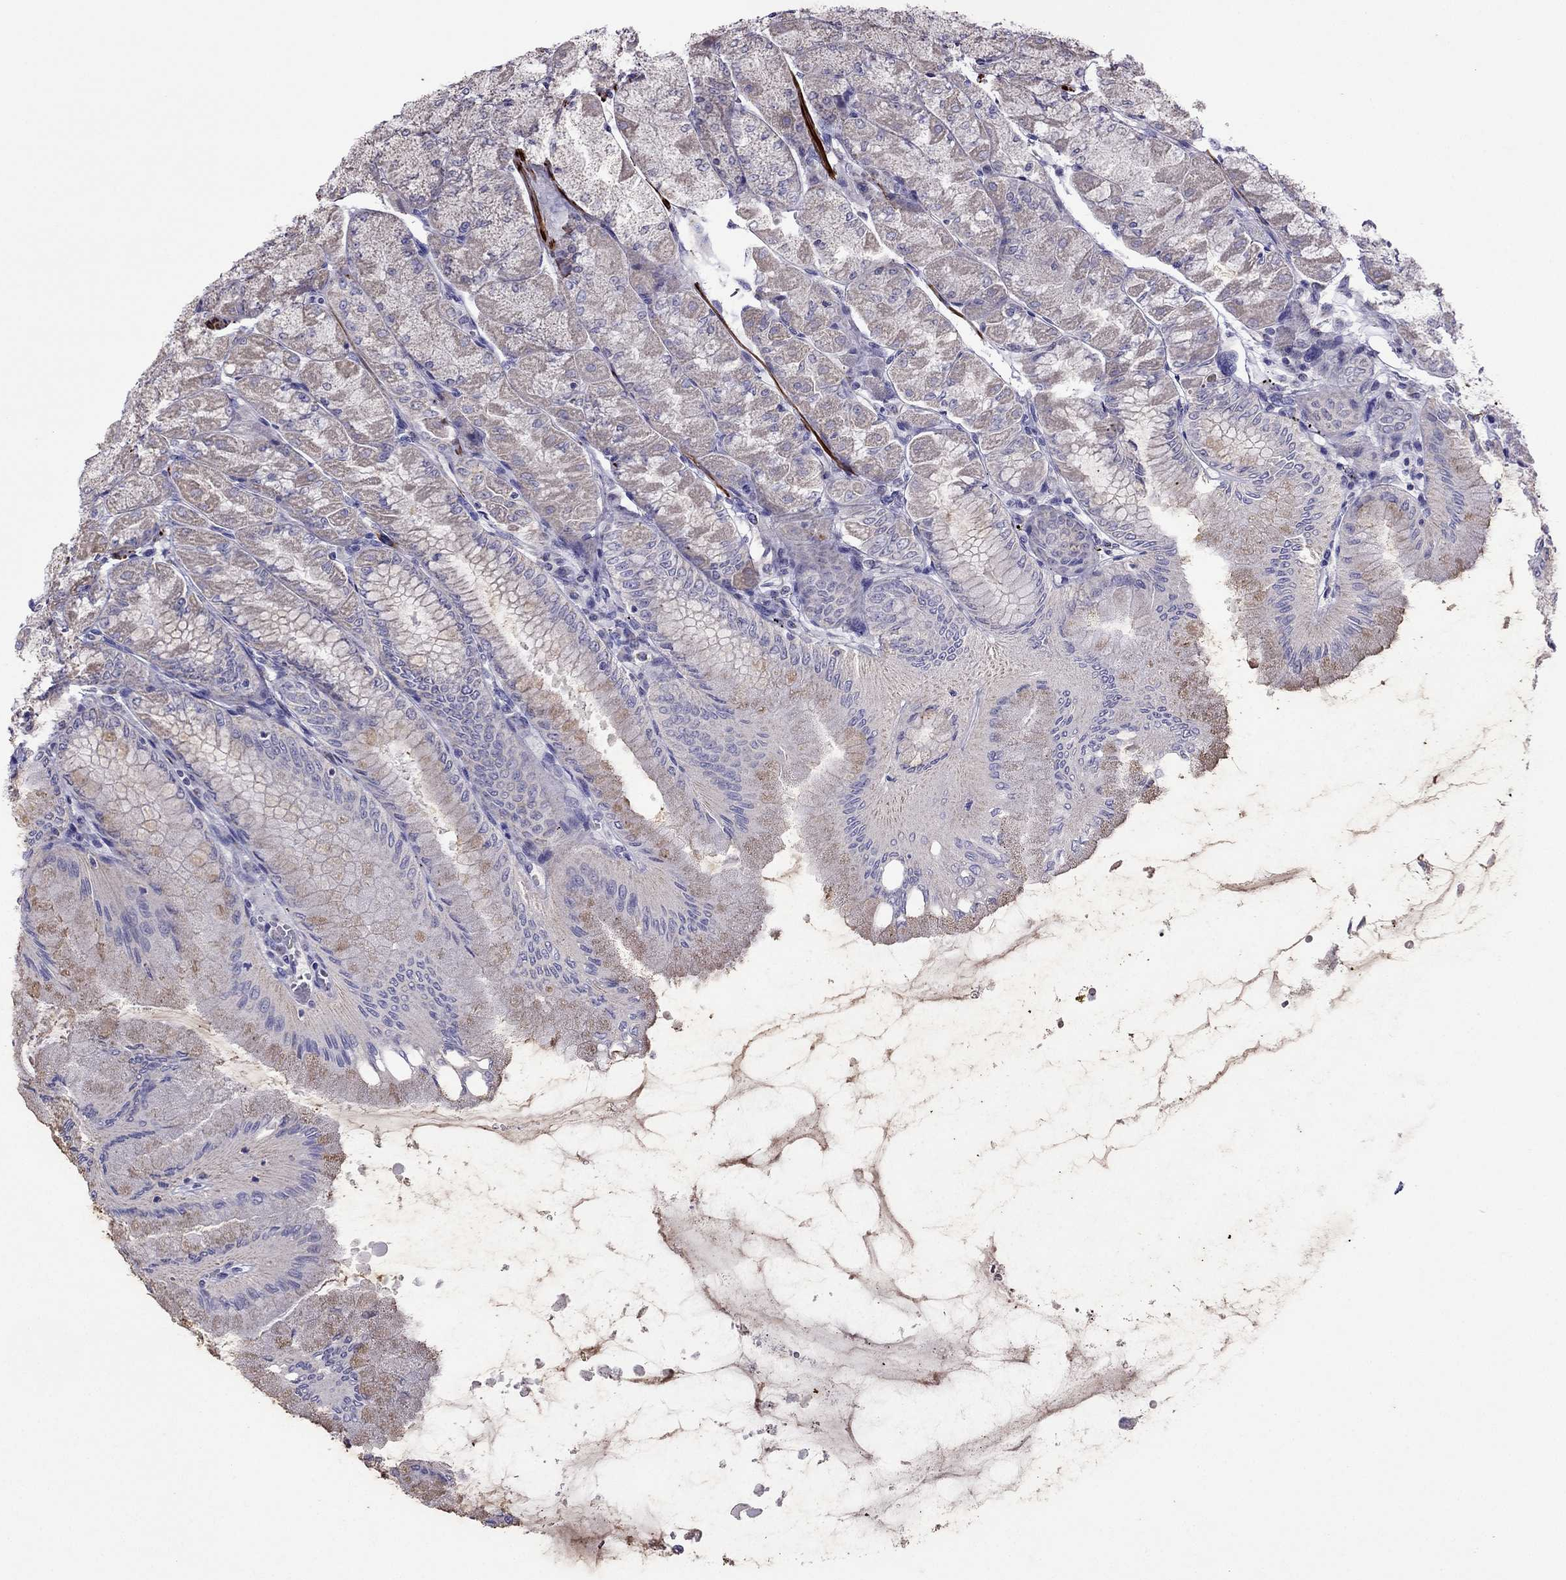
{"staining": {"intensity": "weak", "quantity": "25%-75%", "location": "cytoplasmic/membranous"}, "tissue": "stomach", "cell_type": "Glandular cells", "image_type": "normal", "snomed": [{"axis": "morphology", "description": "Normal tissue, NOS"}, {"axis": "topography", "description": "Stomach, upper"}], "caption": "Approximately 25%-75% of glandular cells in normal stomach display weak cytoplasmic/membranous protein staining as visualized by brown immunohistochemical staining.", "gene": "DSC1", "patient": {"sex": "male", "age": 60}}